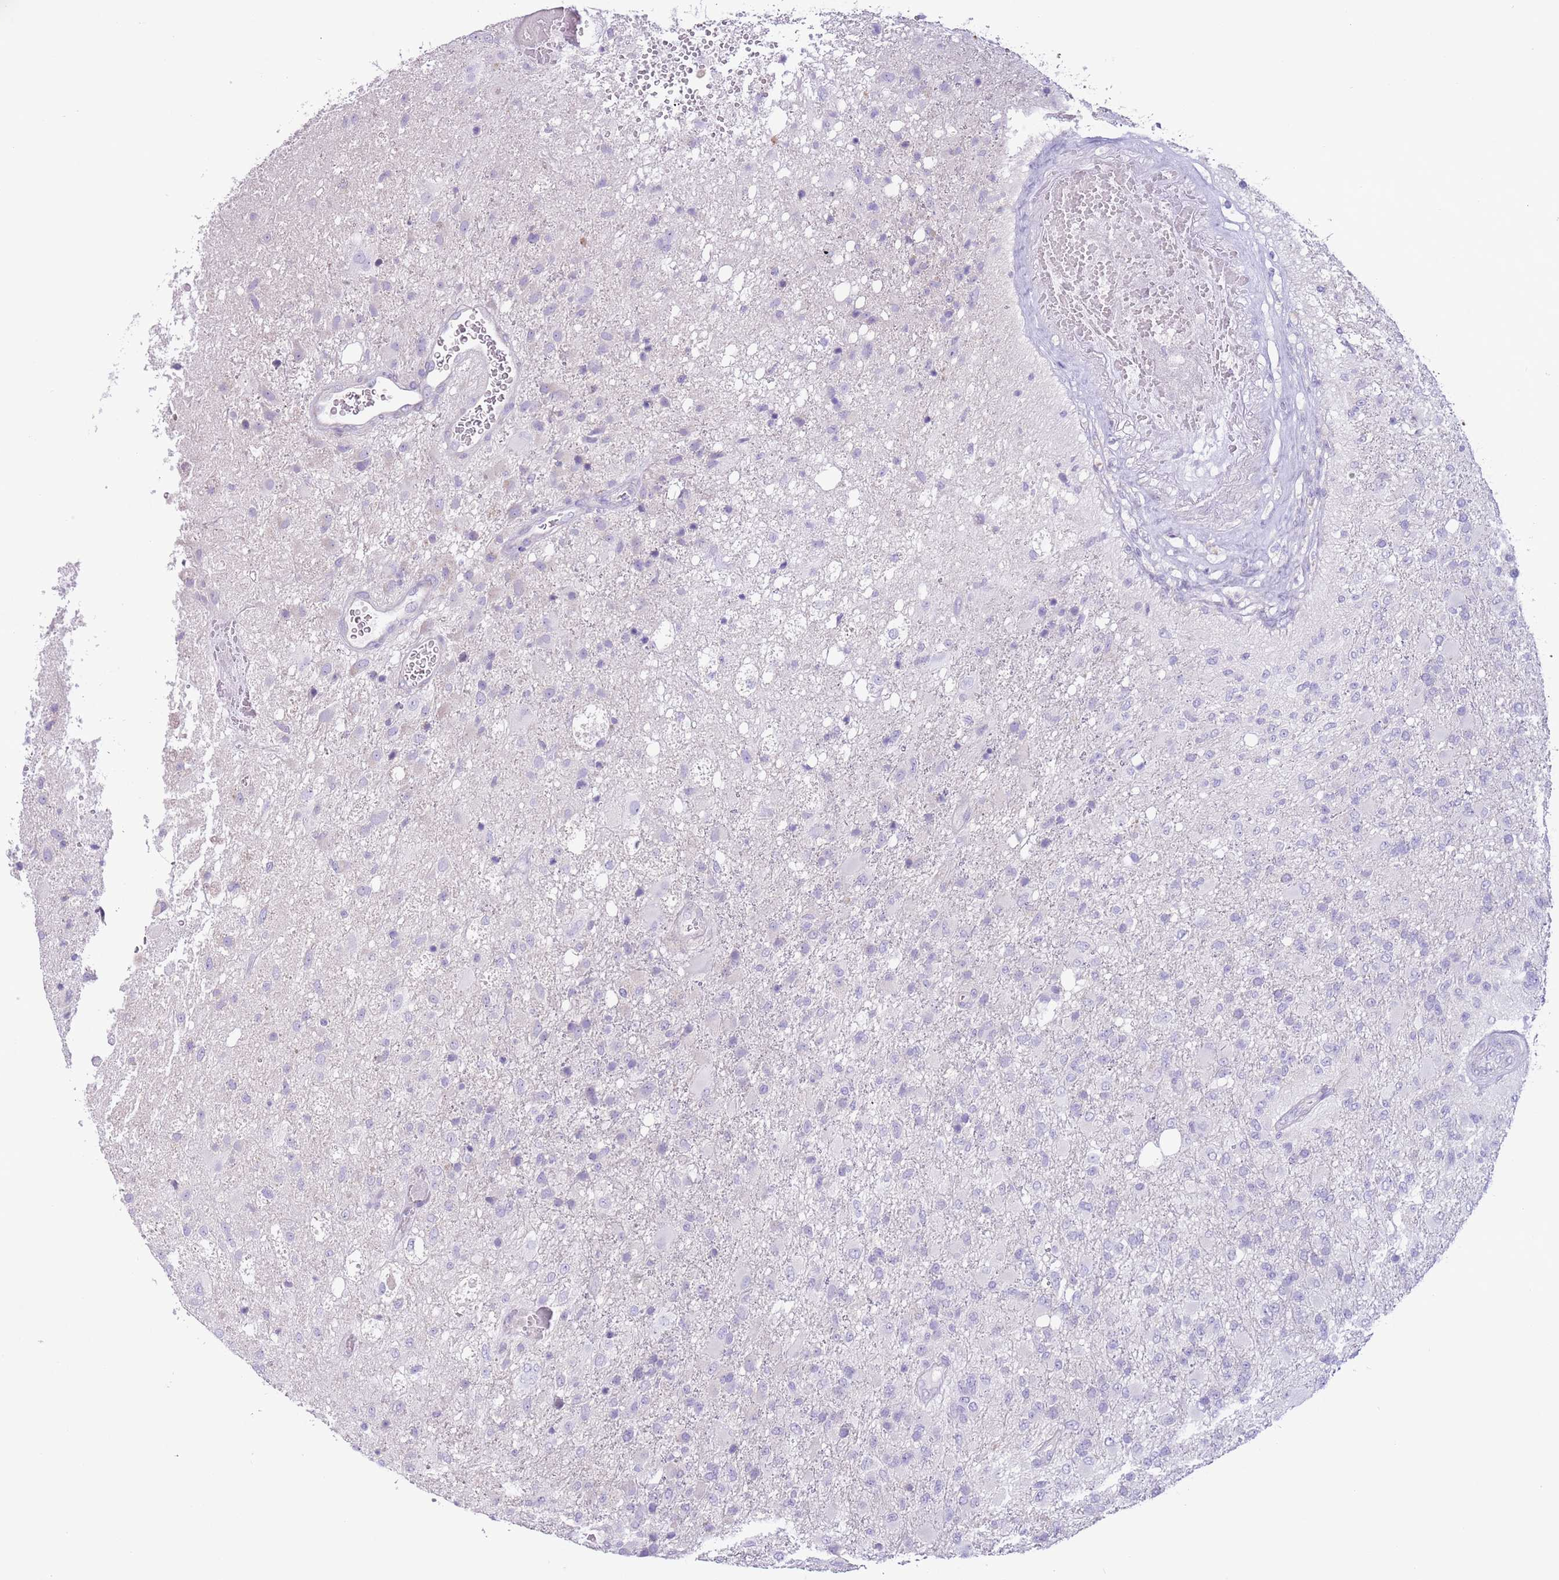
{"staining": {"intensity": "negative", "quantity": "none", "location": "none"}, "tissue": "glioma", "cell_type": "Tumor cells", "image_type": "cancer", "snomed": [{"axis": "morphology", "description": "Glioma, malignant, High grade"}, {"axis": "topography", "description": "Brain"}], "caption": "DAB immunohistochemical staining of human glioma exhibits no significant expression in tumor cells.", "gene": "ZNF697", "patient": {"sex": "female", "age": 74}}